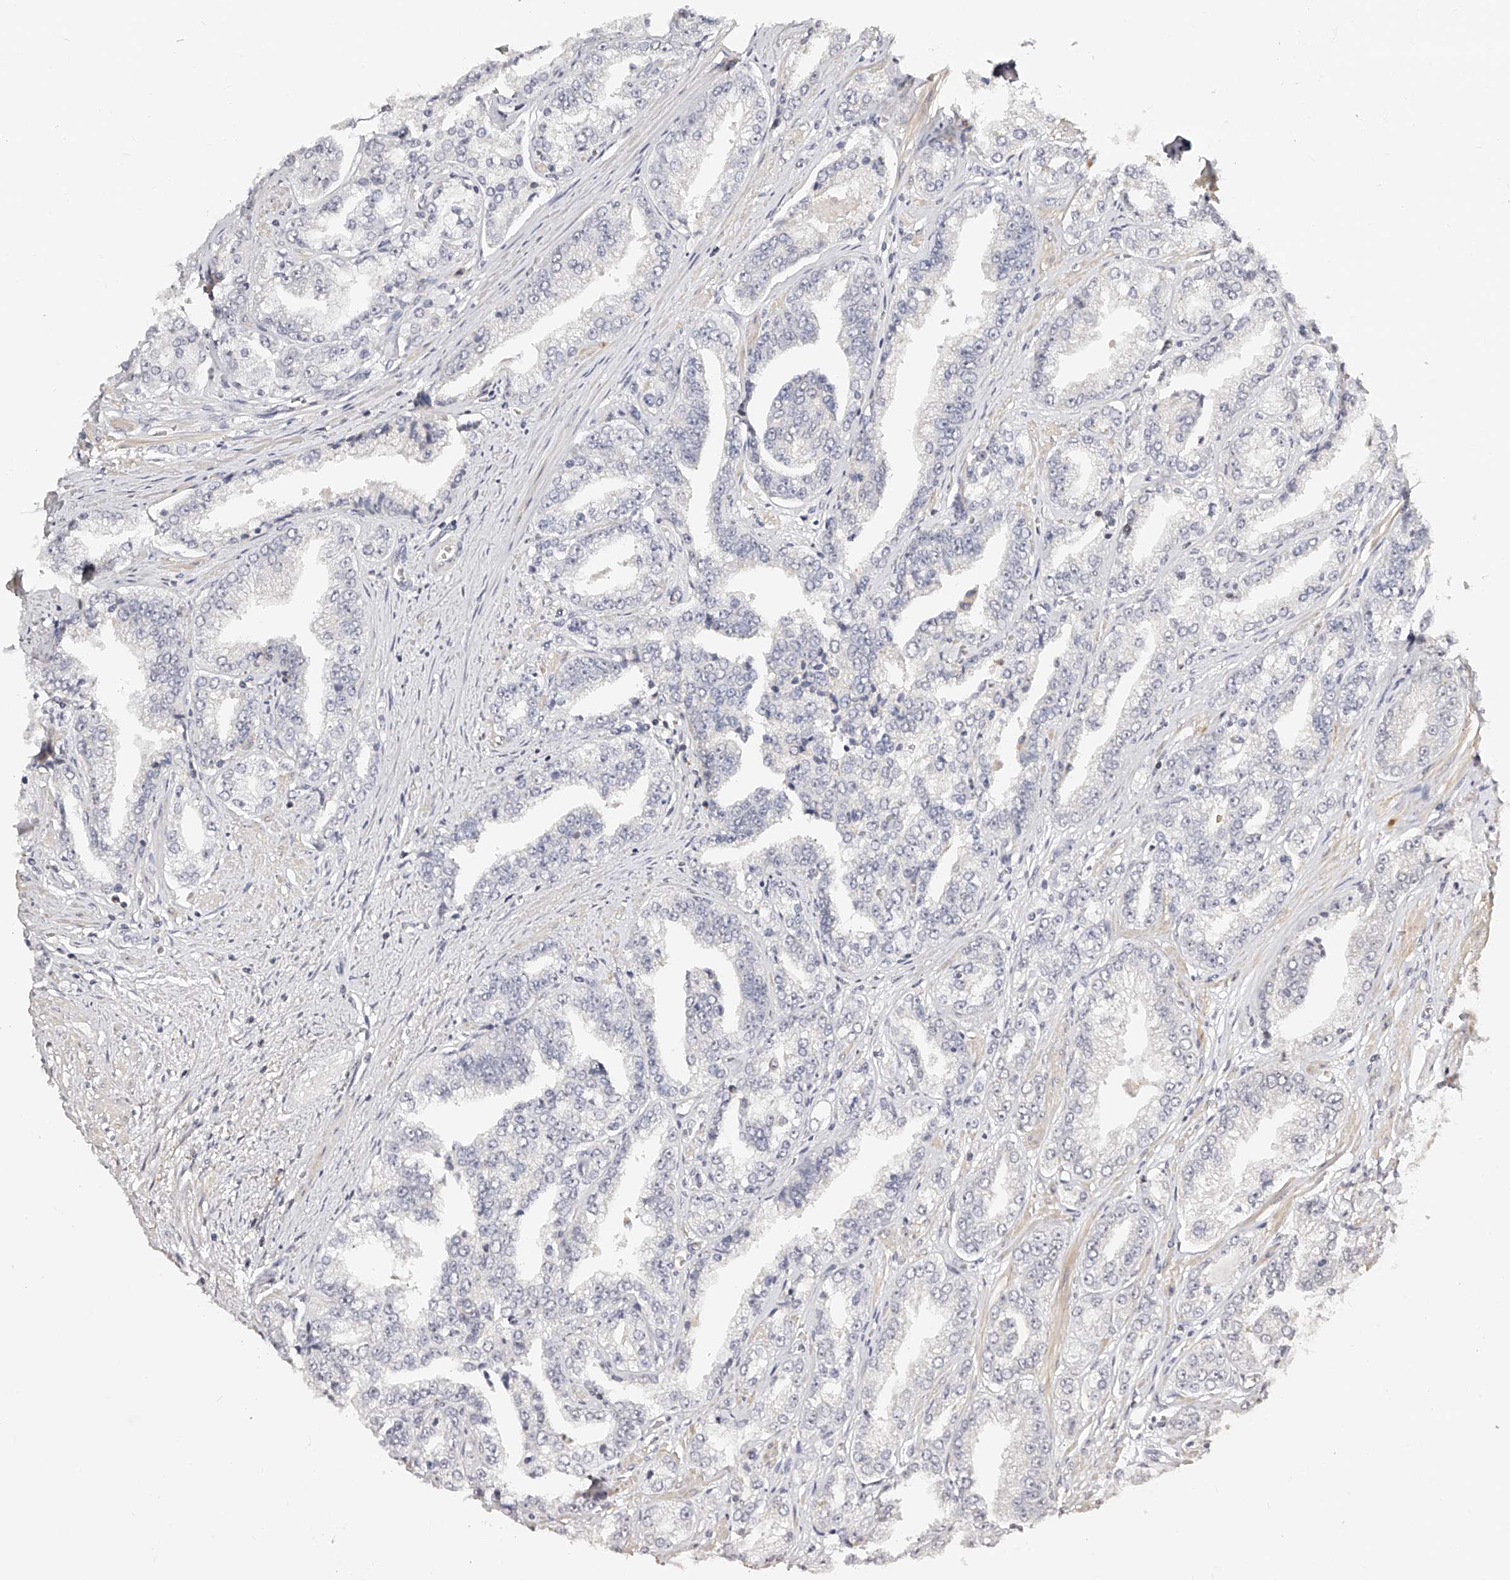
{"staining": {"intensity": "negative", "quantity": "none", "location": "none"}, "tissue": "prostate cancer", "cell_type": "Tumor cells", "image_type": "cancer", "snomed": [{"axis": "morphology", "description": "Adenocarcinoma, High grade"}, {"axis": "topography", "description": "Prostate"}], "caption": "Human prostate cancer (adenocarcinoma (high-grade)) stained for a protein using immunohistochemistry reveals no staining in tumor cells.", "gene": "ZNF789", "patient": {"sex": "male", "age": 71}}